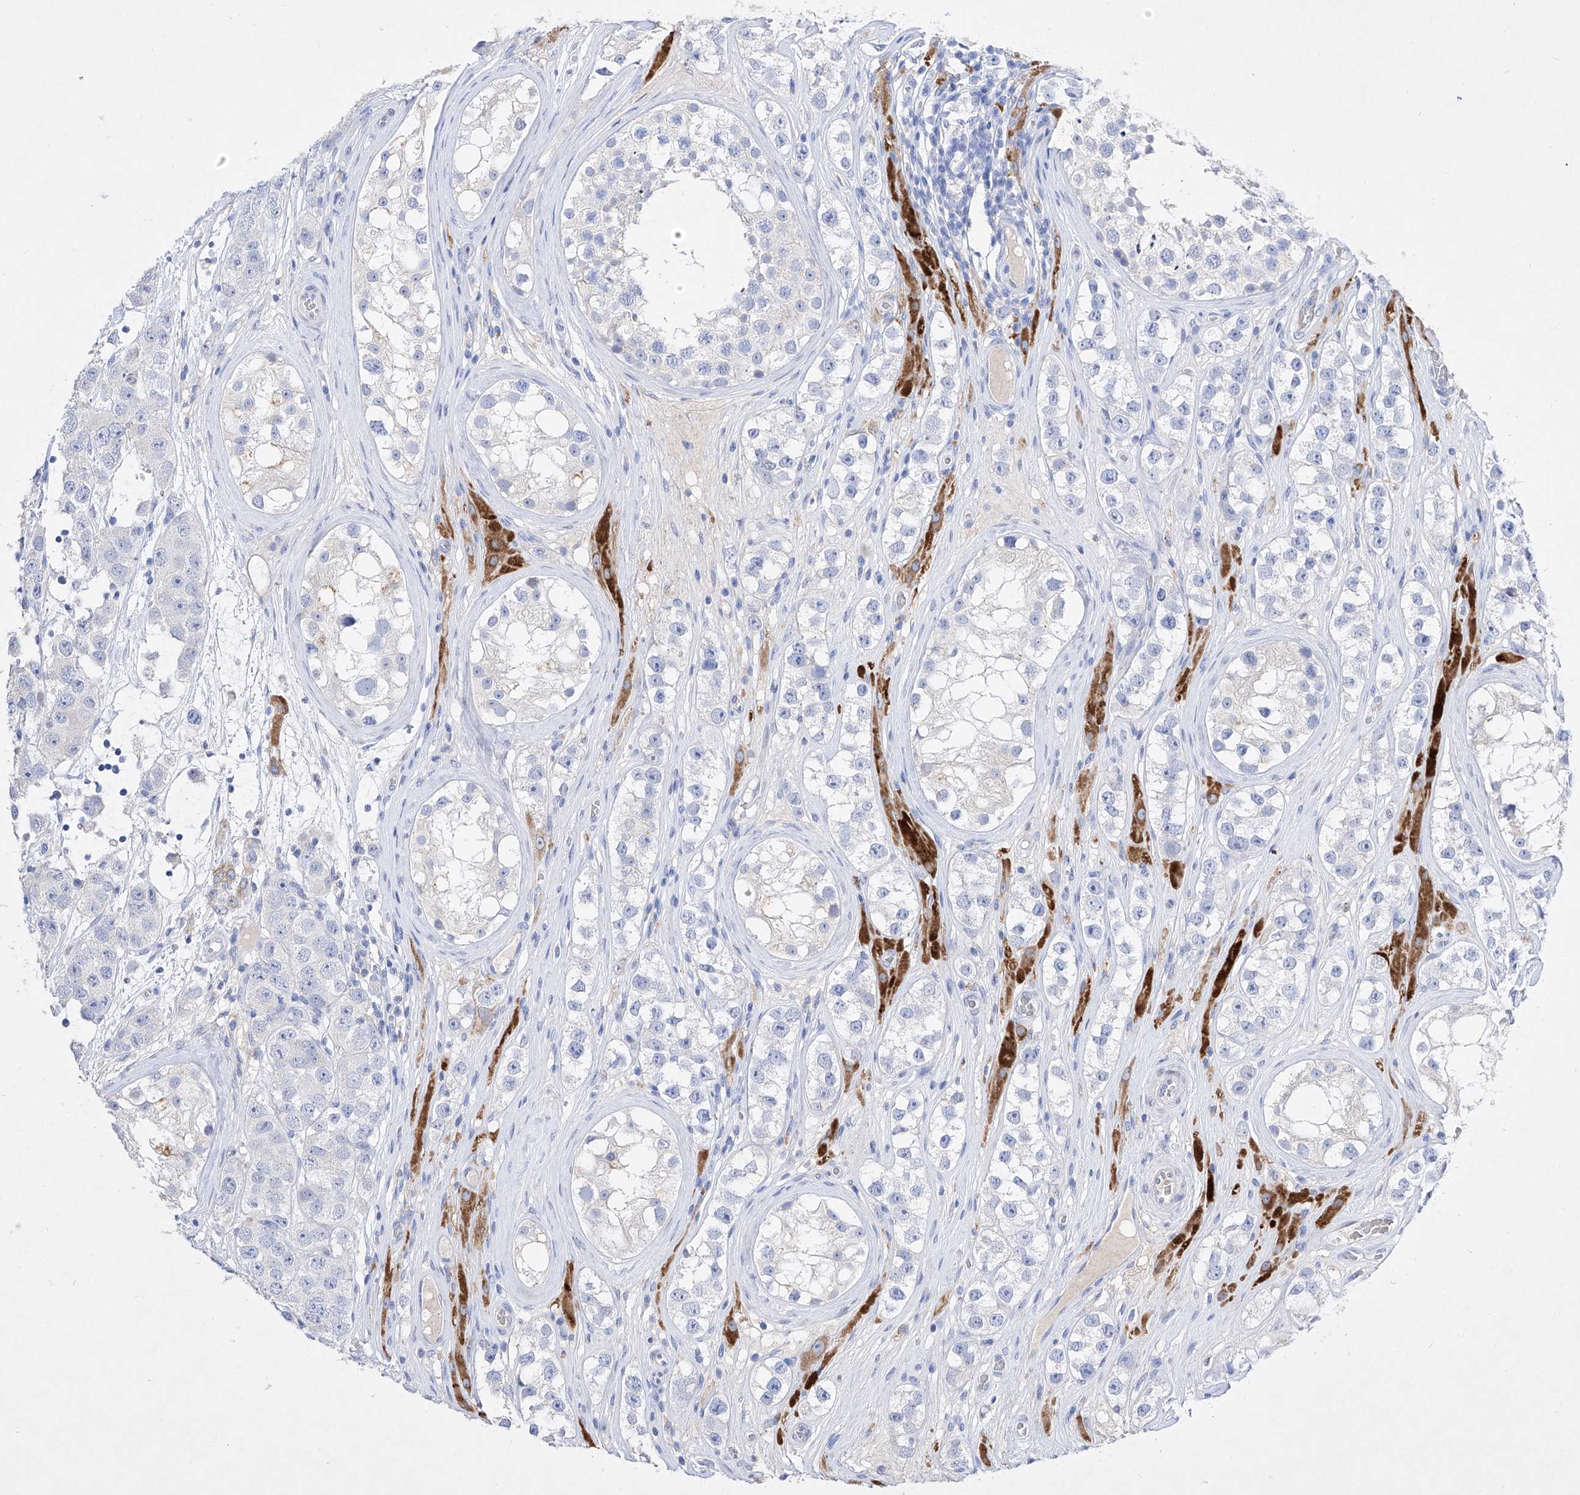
{"staining": {"intensity": "negative", "quantity": "none", "location": "none"}, "tissue": "testis cancer", "cell_type": "Tumor cells", "image_type": "cancer", "snomed": [{"axis": "morphology", "description": "Seminoma, NOS"}, {"axis": "topography", "description": "Testis"}], "caption": "IHC image of neoplastic tissue: testis seminoma stained with DAB displays no significant protein expression in tumor cells.", "gene": "TM7SF2", "patient": {"sex": "male", "age": 28}}